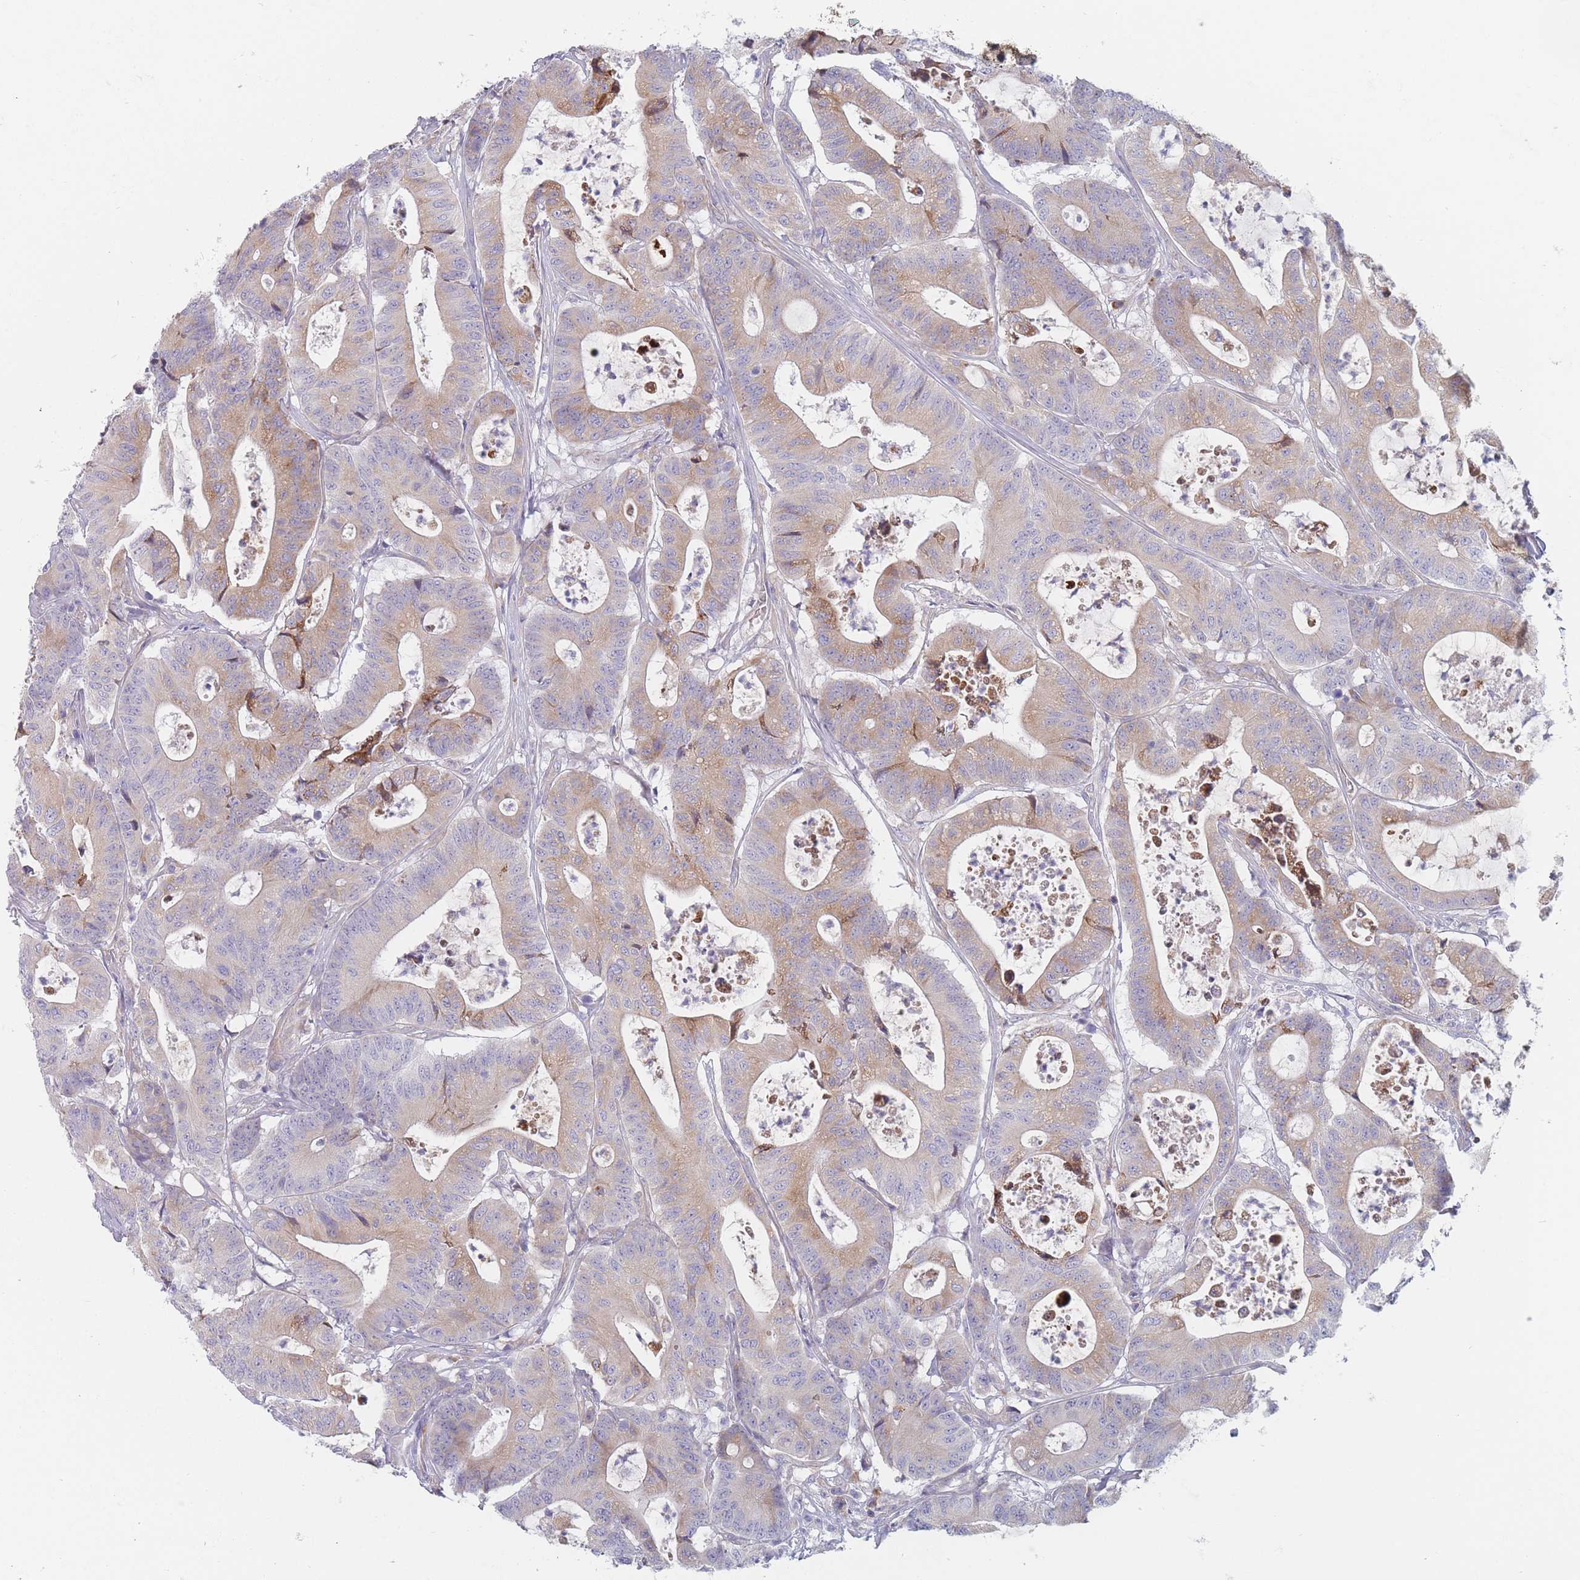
{"staining": {"intensity": "moderate", "quantity": "<25%", "location": "cytoplasmic/membranous"}, "tissue": "colorectal cancer", "cell_type": "Tumor cells", "image_type": "cancer", "snomed": [{"axis": "morphology", "description": "Adenocarcinoma, NOS"}, {"axis": "topography", "description": "Colon"}], "caption": "Human adenocarcinoma (colorectal) stained for a protein (brown) exhibits moderate cytoplasmic/membranous positive staining in approximately <25% of tumor cells.", "gene": "ERBIN", "patient": {"sex": "female", "age": 84}}